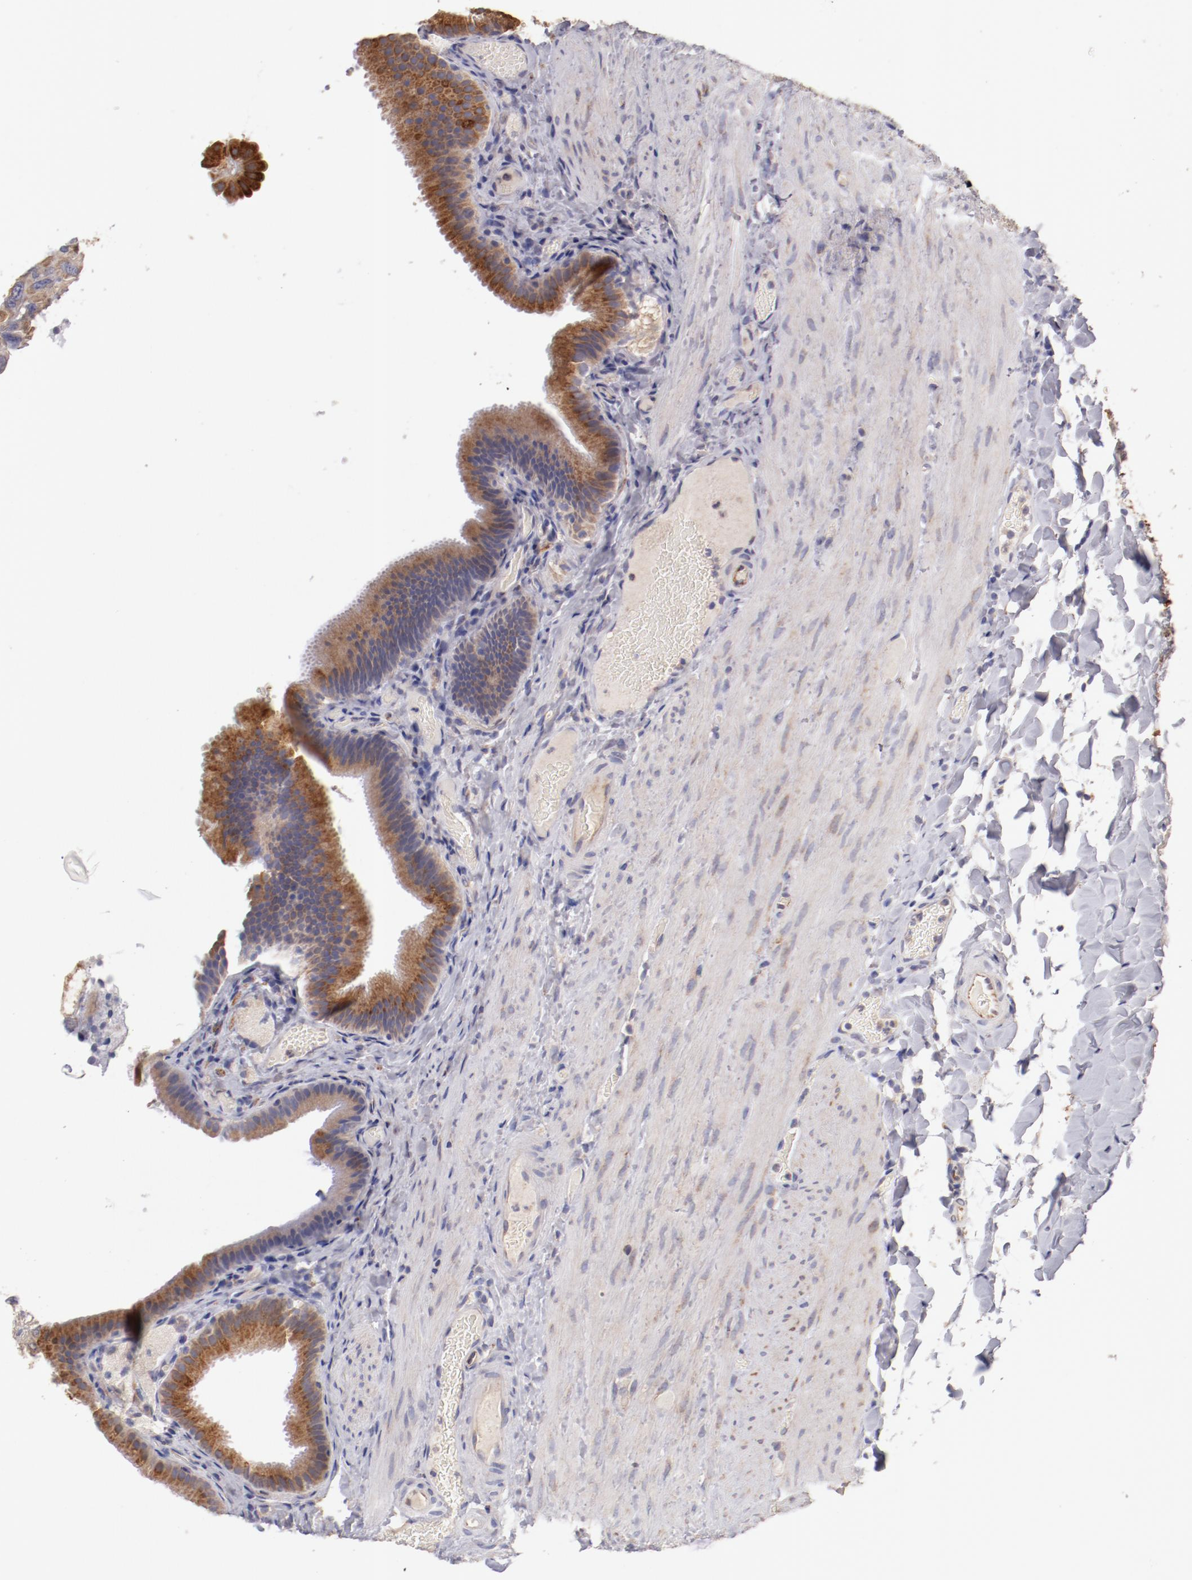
{"staining": {"intensity": "moderate", "quantity": ">75%", "location": "cytoplasmic/membranous"}, "tissue": "gallbladder", "cell_type": "Glandular cells", "image_type": "normal", "snomed": [{"axis": "morphology", "description": "Normal tissue, NOS"}, {"axis": "topography", "description": "Gallbladder"}], "caption": "This histopathology image shows IHC staining of normal gallbladder, with medium moderate cytoplasmic/membranous expression in approximately >75% of glandular cells.", "gene": "ENTPD5", "patient": {"sex": "female", "age": 24}}